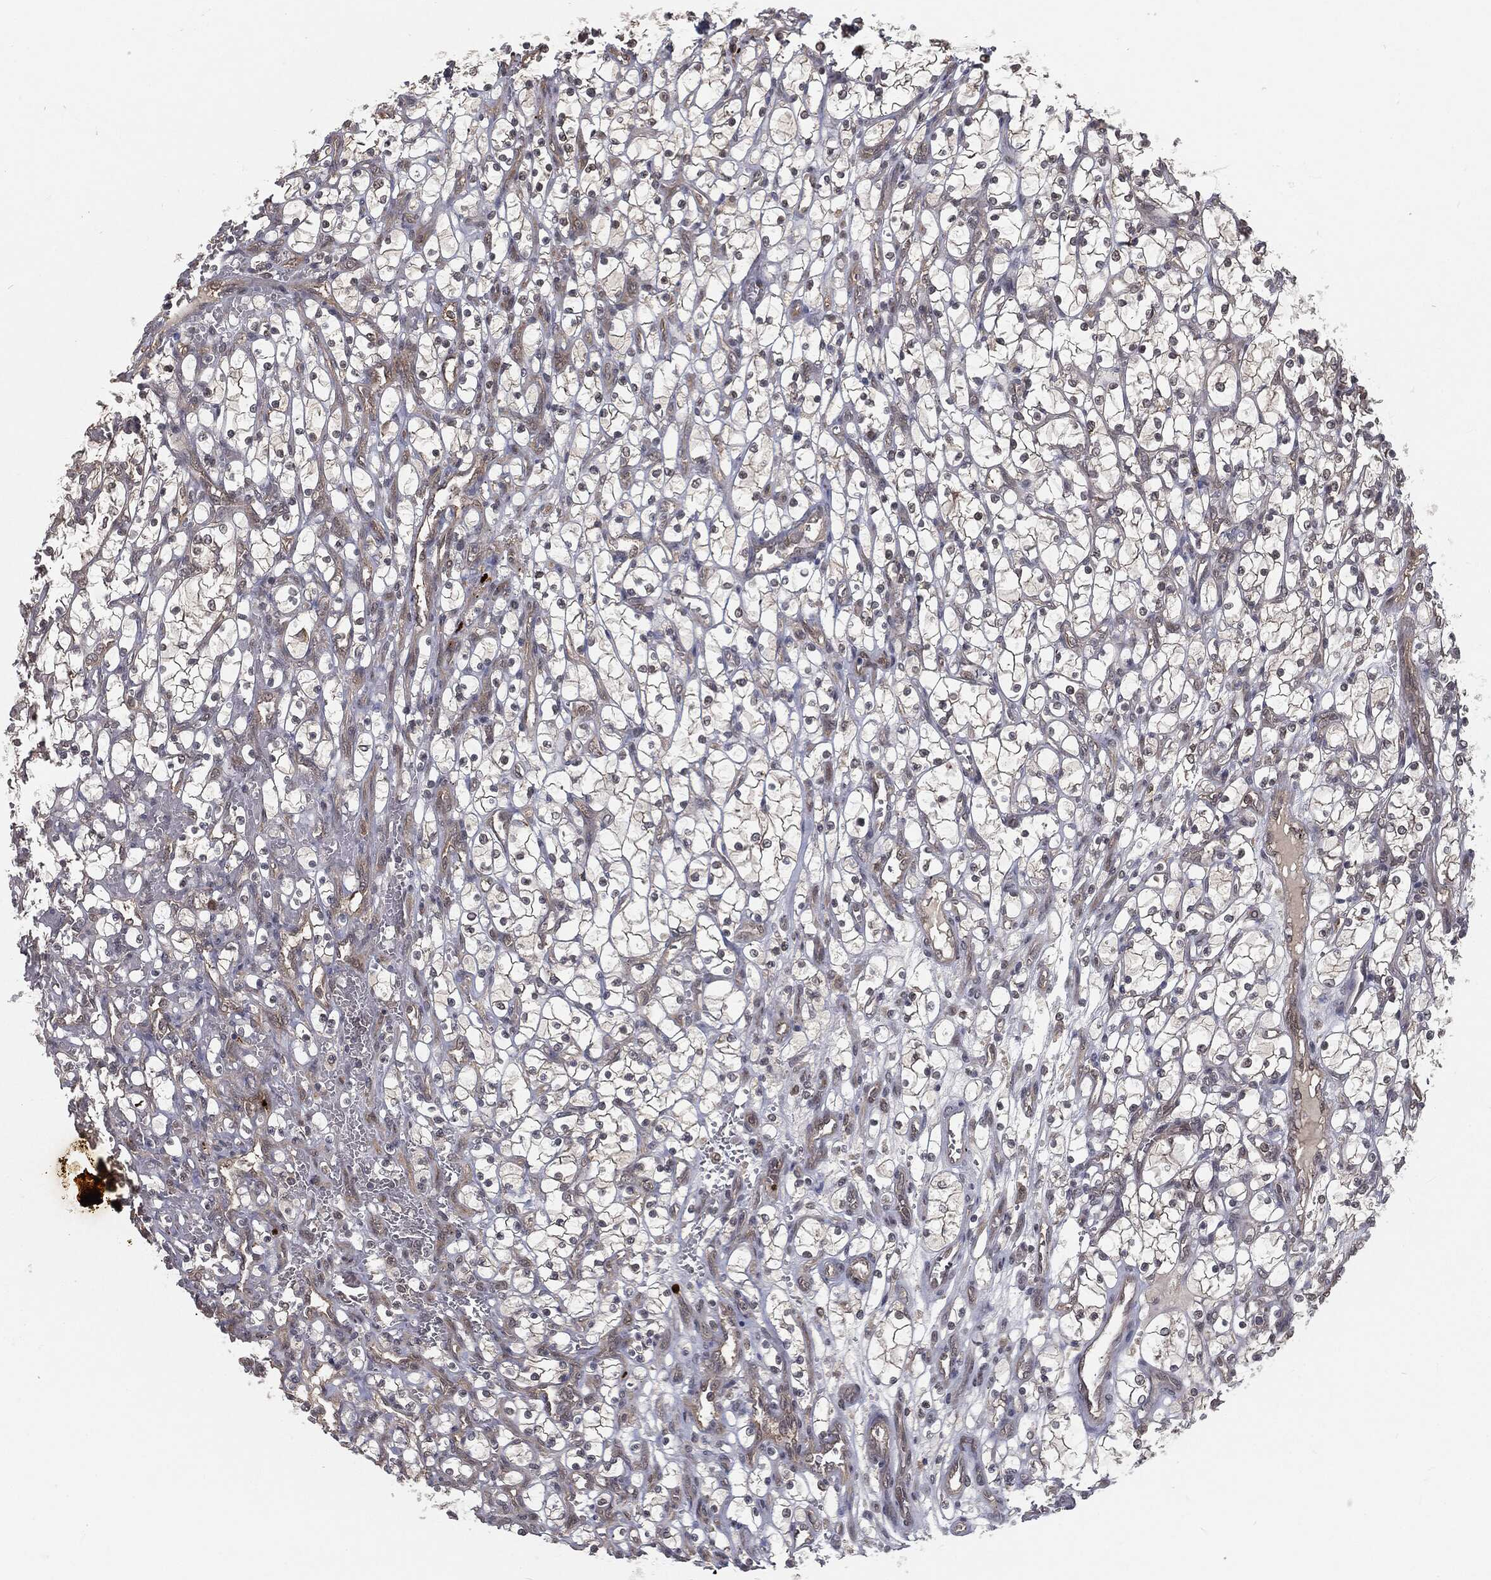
{"staining": {"intensity": "weak", "quantity": "25%-75%", "location": "cytoplasmic/membranous"}, "tissue": "renal cancer", "cell_type": "Tumor cells", "image_type": "cancer", "snomed": [{"axis": "morphology", "description": "Adenocarcinoma, NOS"}, {"axis": "topography", "description": "Kidney"}], "caption": "Adenocarcinoma (renal) was stained to show a protein in brown. There is low levels of weak cytoplasmic/membranous expression in approximately 25%-75% of tumor cells.", "gene": "FBXO7", "patient": {"sex": "female", "age": 69}}